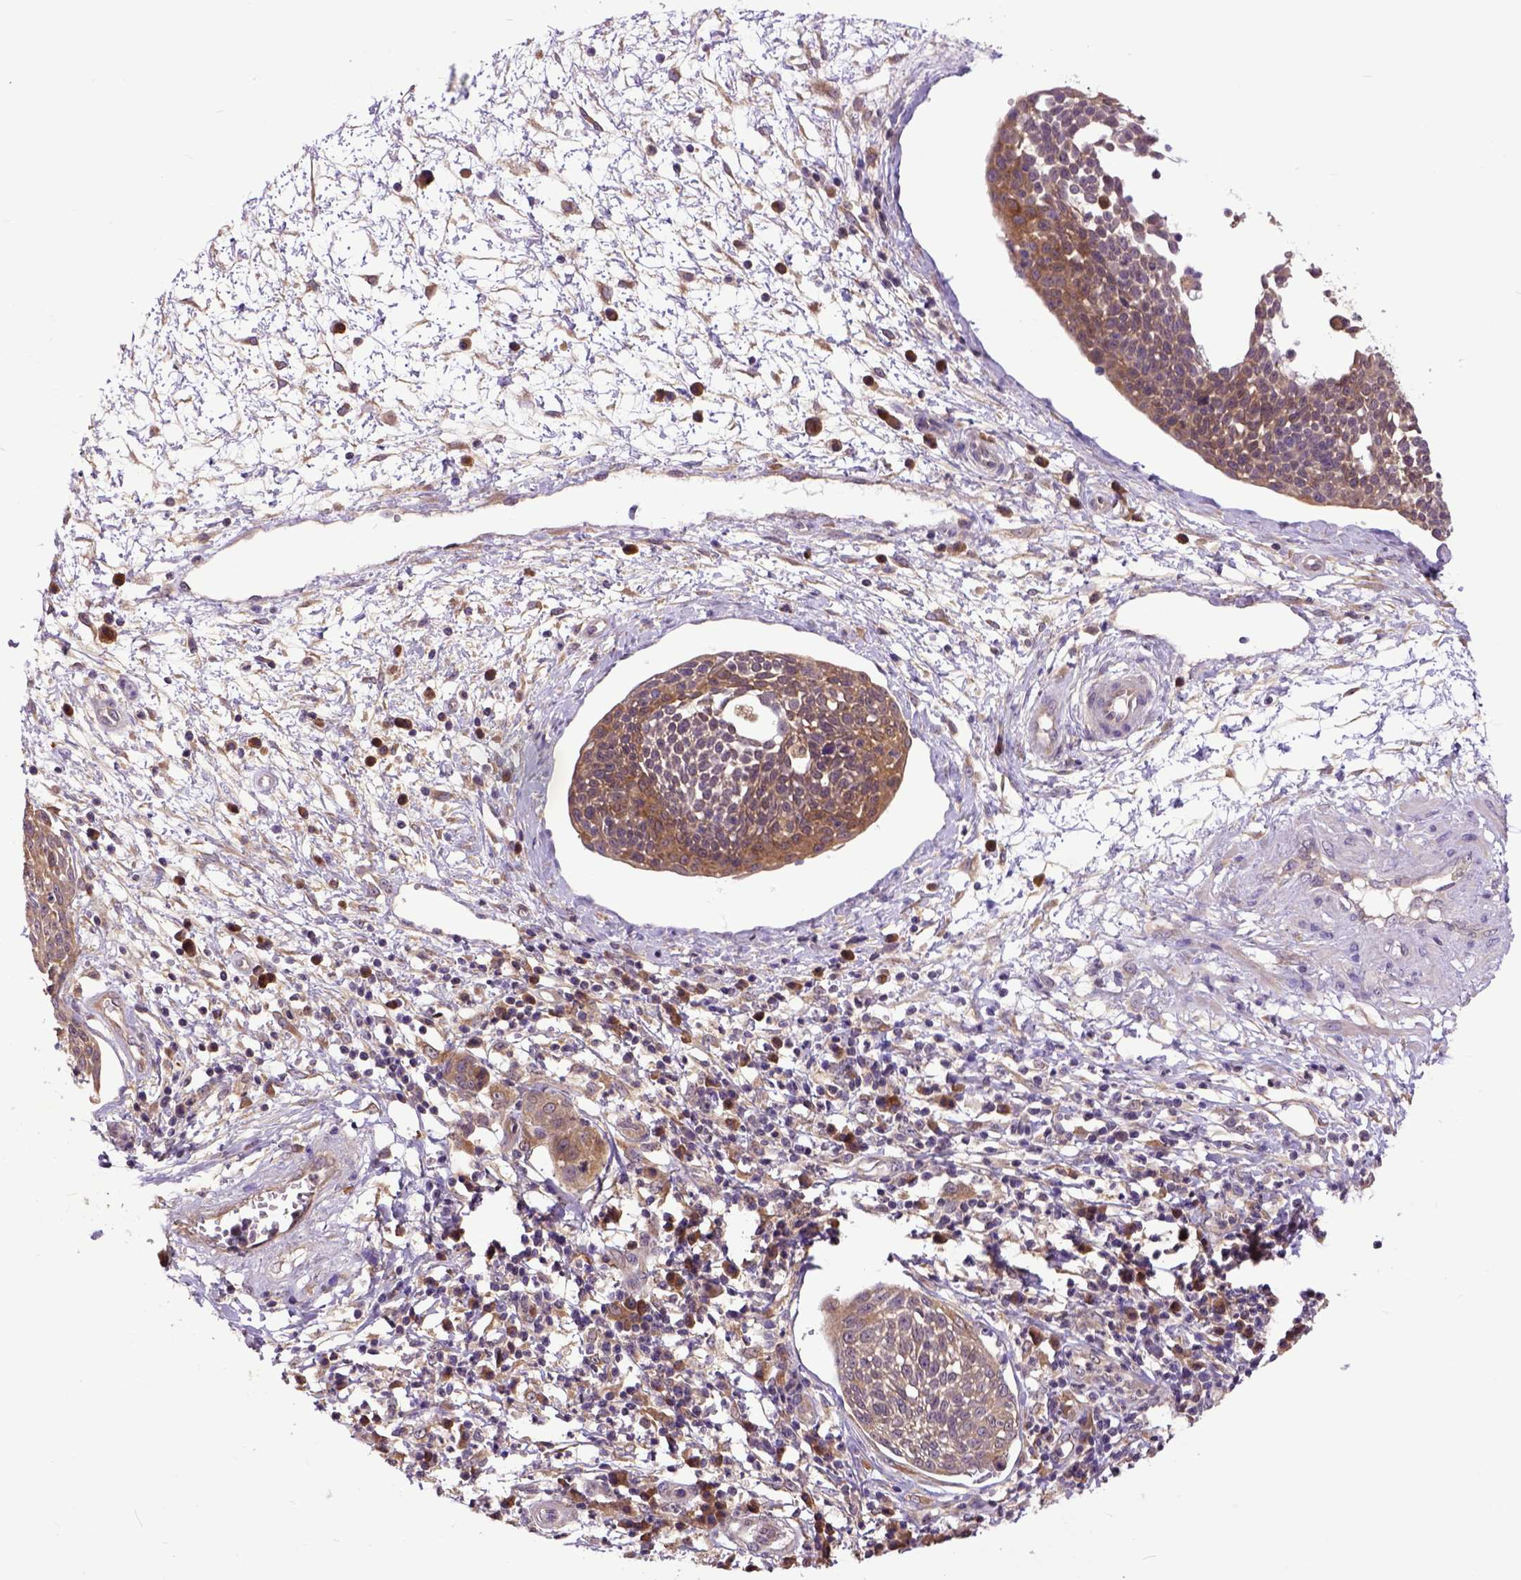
{"staining": {"intensity": "moderate", "quantity": ">75%", "location": "cytoplasmic/membranous"}, "tissue": "cervical cancer", "cell_type": "Tumor cells", "image_type": "cancer", "snomed": [{"axis": "morphology", "description": "Squamous cell carcinoma, NOS"}, {"axis": "topography", "description": "Cervix"}], "caption": "DAB (3,3'-diaminobenzidine) immunohistochemical staining of human cervical cancer demonstrates moderate cytoplasmic/membranous protein staining in approximately >75% of tumor cells. The protein of interest is shown in brown color, while the nuclei are stained blue.", "gene": "ARL1", "patient": {"sex": "female", "age": 34}}